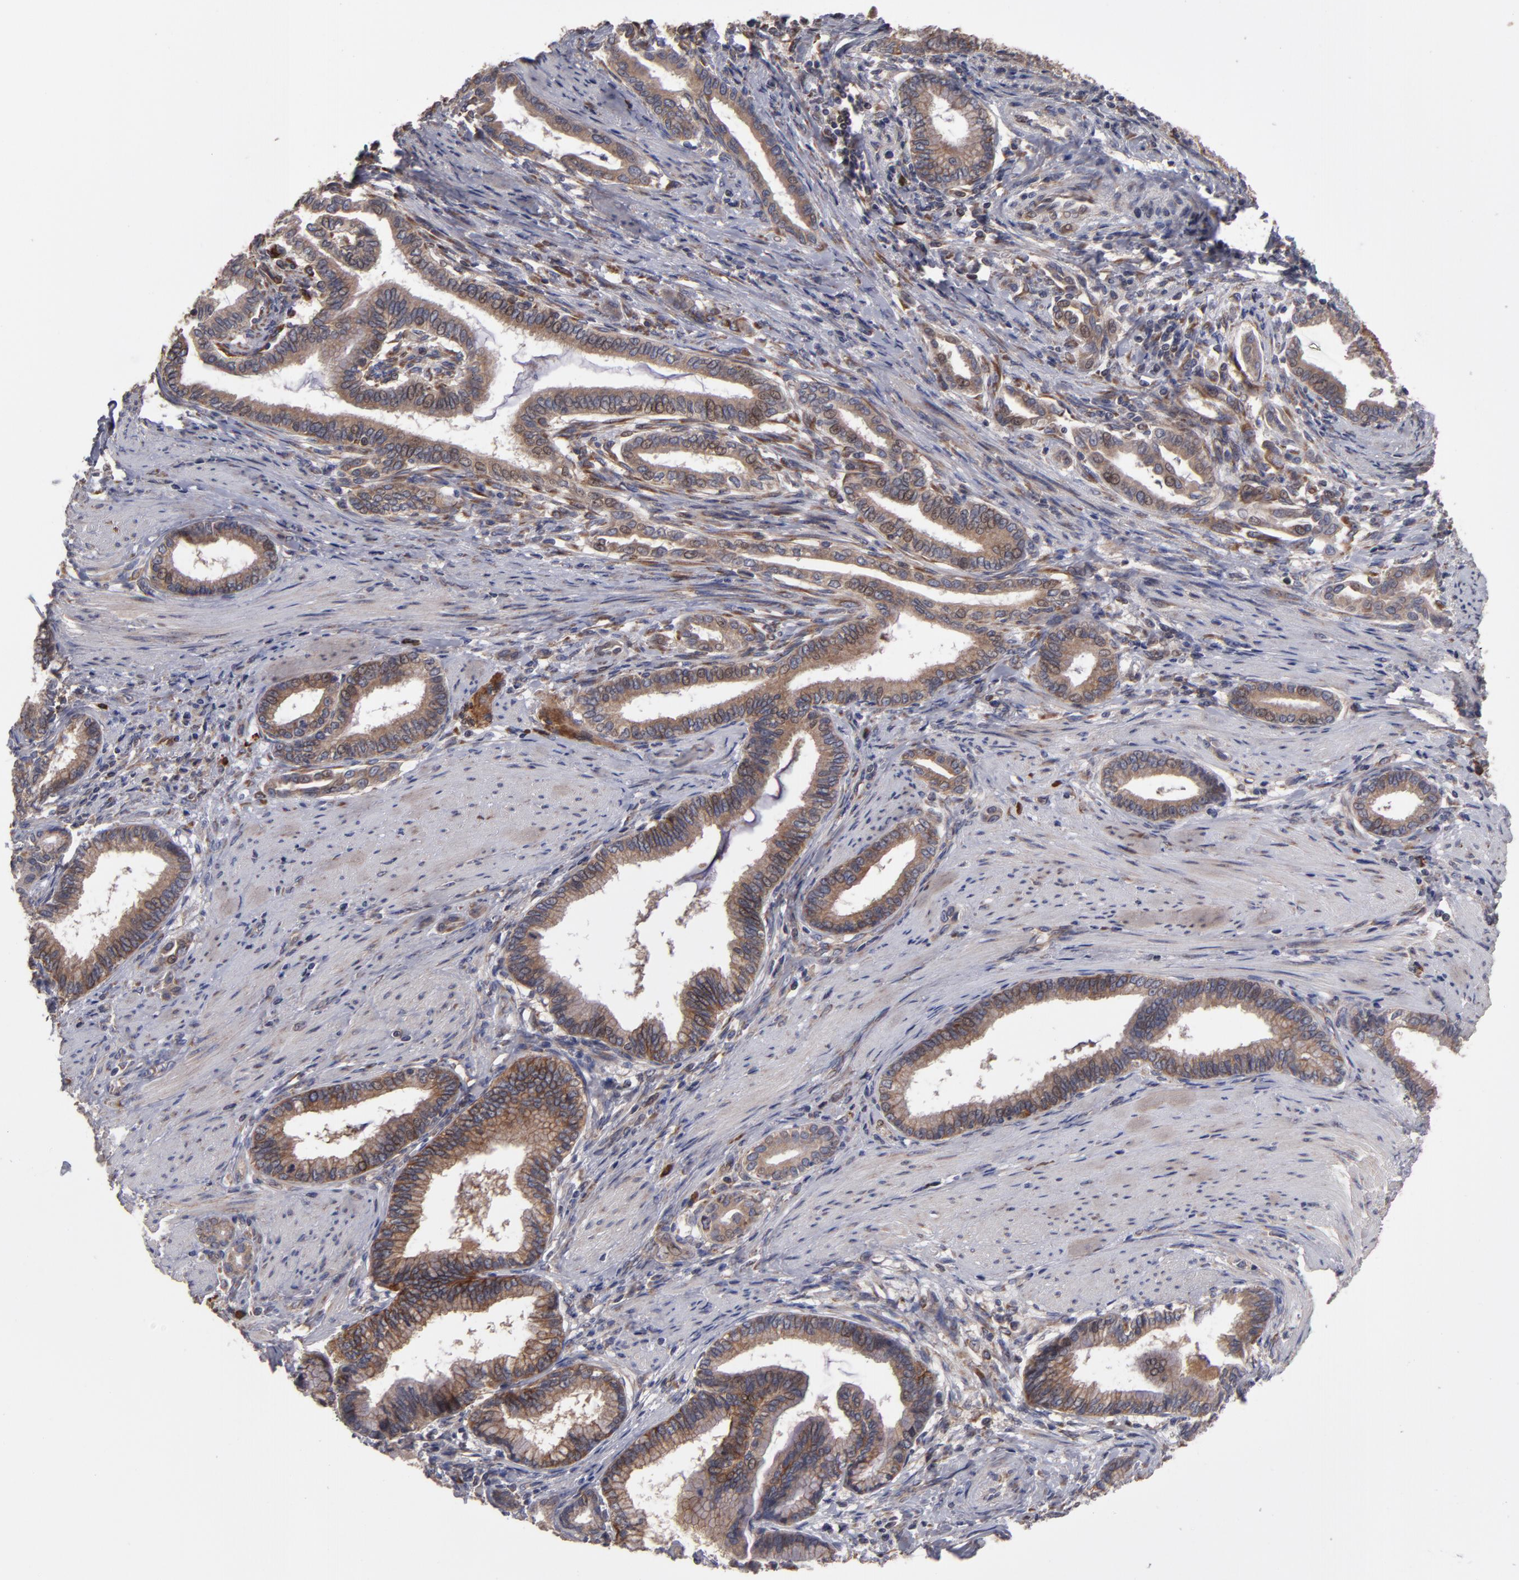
{"staining": {"intensity": "moderate", "quantity": ">75%", "location": "cytoplasmic/membranous"}, "tissue": "pancreatic cancer", "cell_type": "Tumor cells", "image_type": "cancer", "snomed": [{"axis": "morphology", "description": "Adenocarcinoma, NOS"}, {"axis": "topography", "description": "Pancreas"}], "caption": "Protein staining of pancreatic adenocarcinoma tissue reveals moderate cytoplasmic/membranous positivity in about >75% of tumor cells.", "gene": "SND1", "patient": {"sex": "female", "age": 64}}